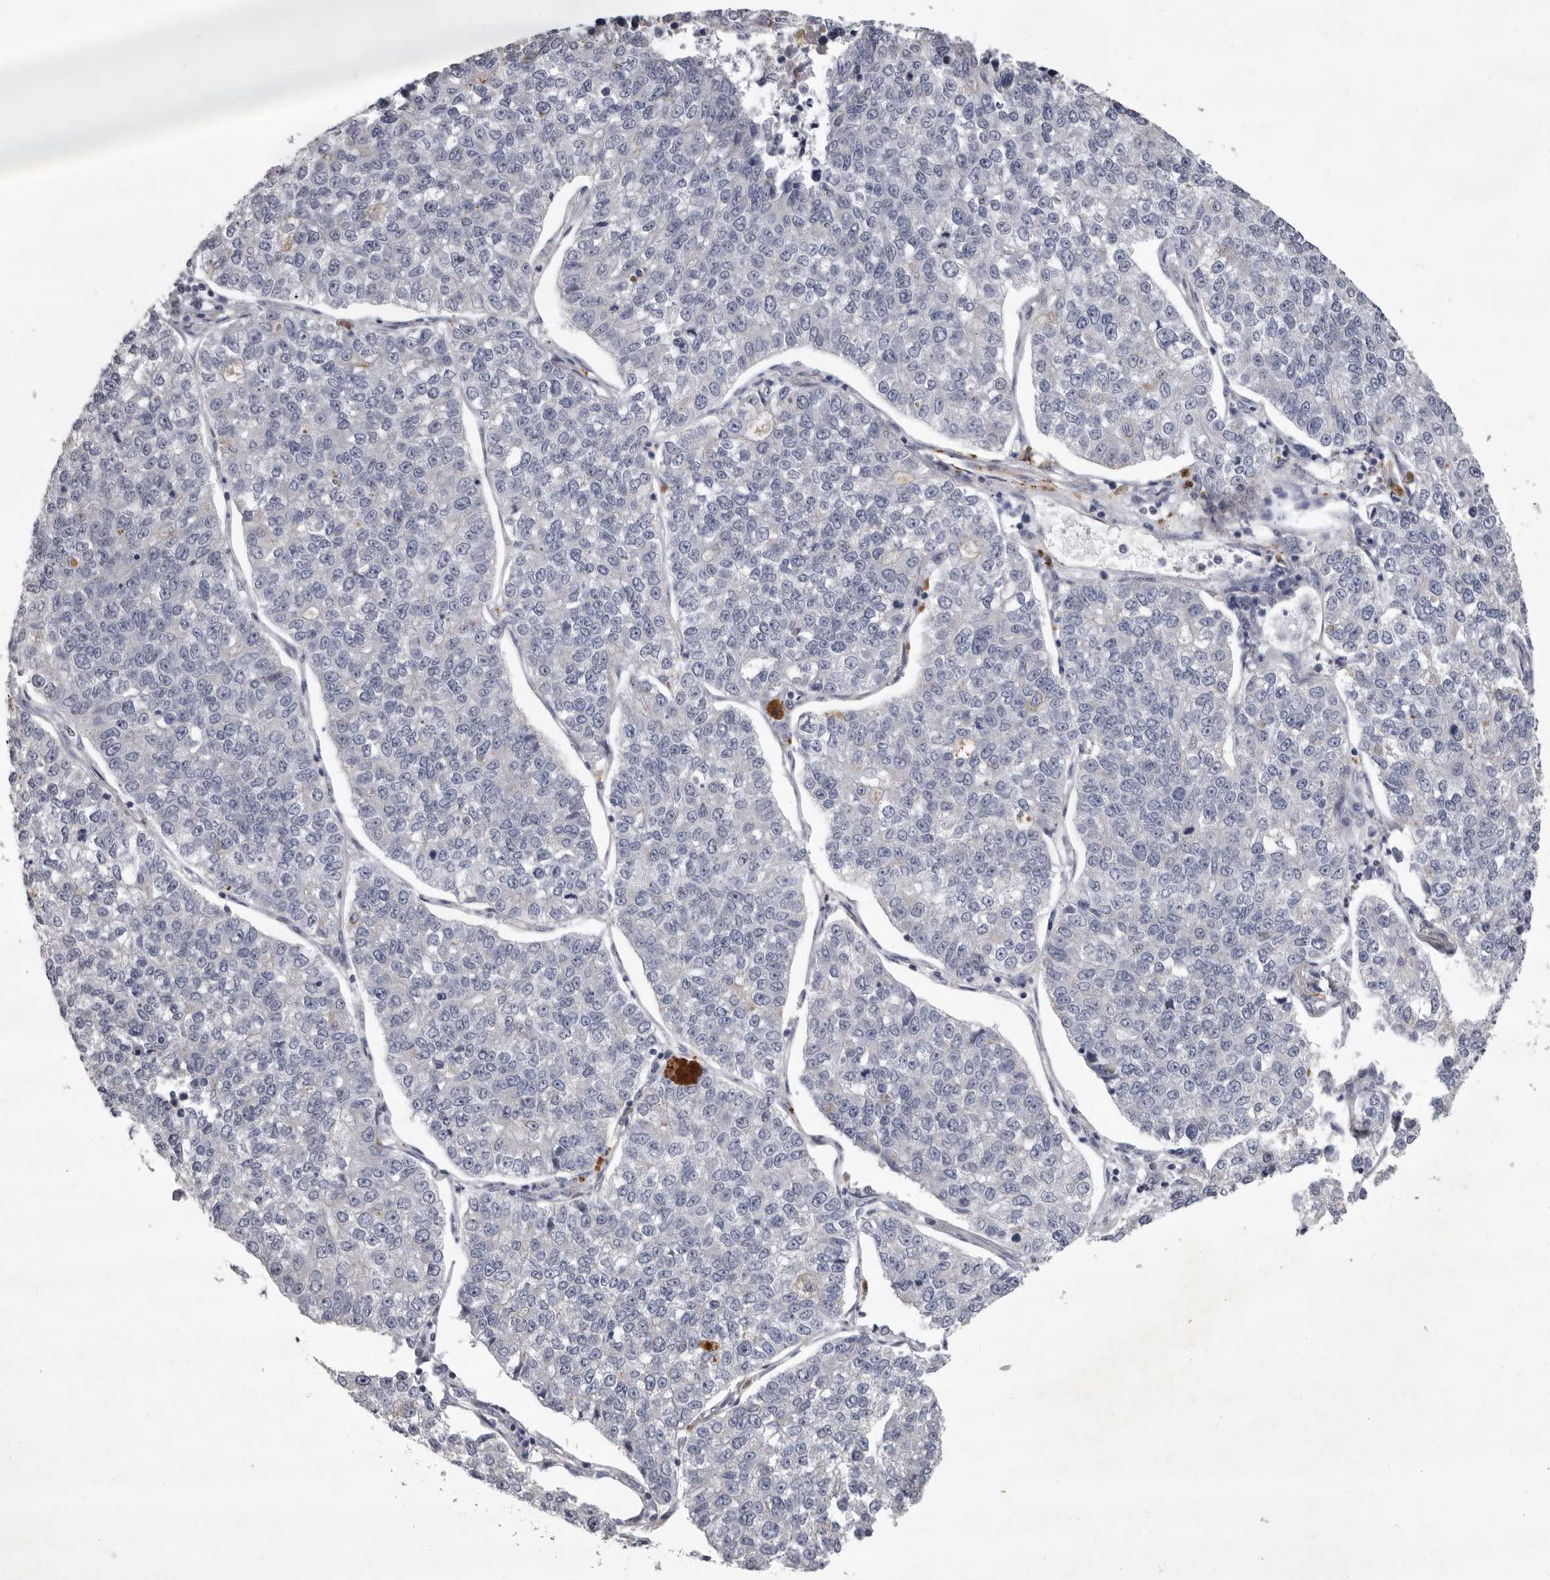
{"staining": {"intensity": "negative", "quantity": "none", "location": "none"}, "tissue": "lung cancer", "cell_type": "Tumor cells", "image_type": "cancer", "snomed": [{"axis": "morphology", "description": "Adenocarcinoma, NOS"}, {"axis": "topography", "description": "Lung"}], "caption": "A high-resolution photomicrograph shows IHC staining of lung cancer (adenocarcinoma), which reveals no significant staining in tumor cells.", "gene": "NKAIN4", "patient": {"sex": "male", "age": 49}}